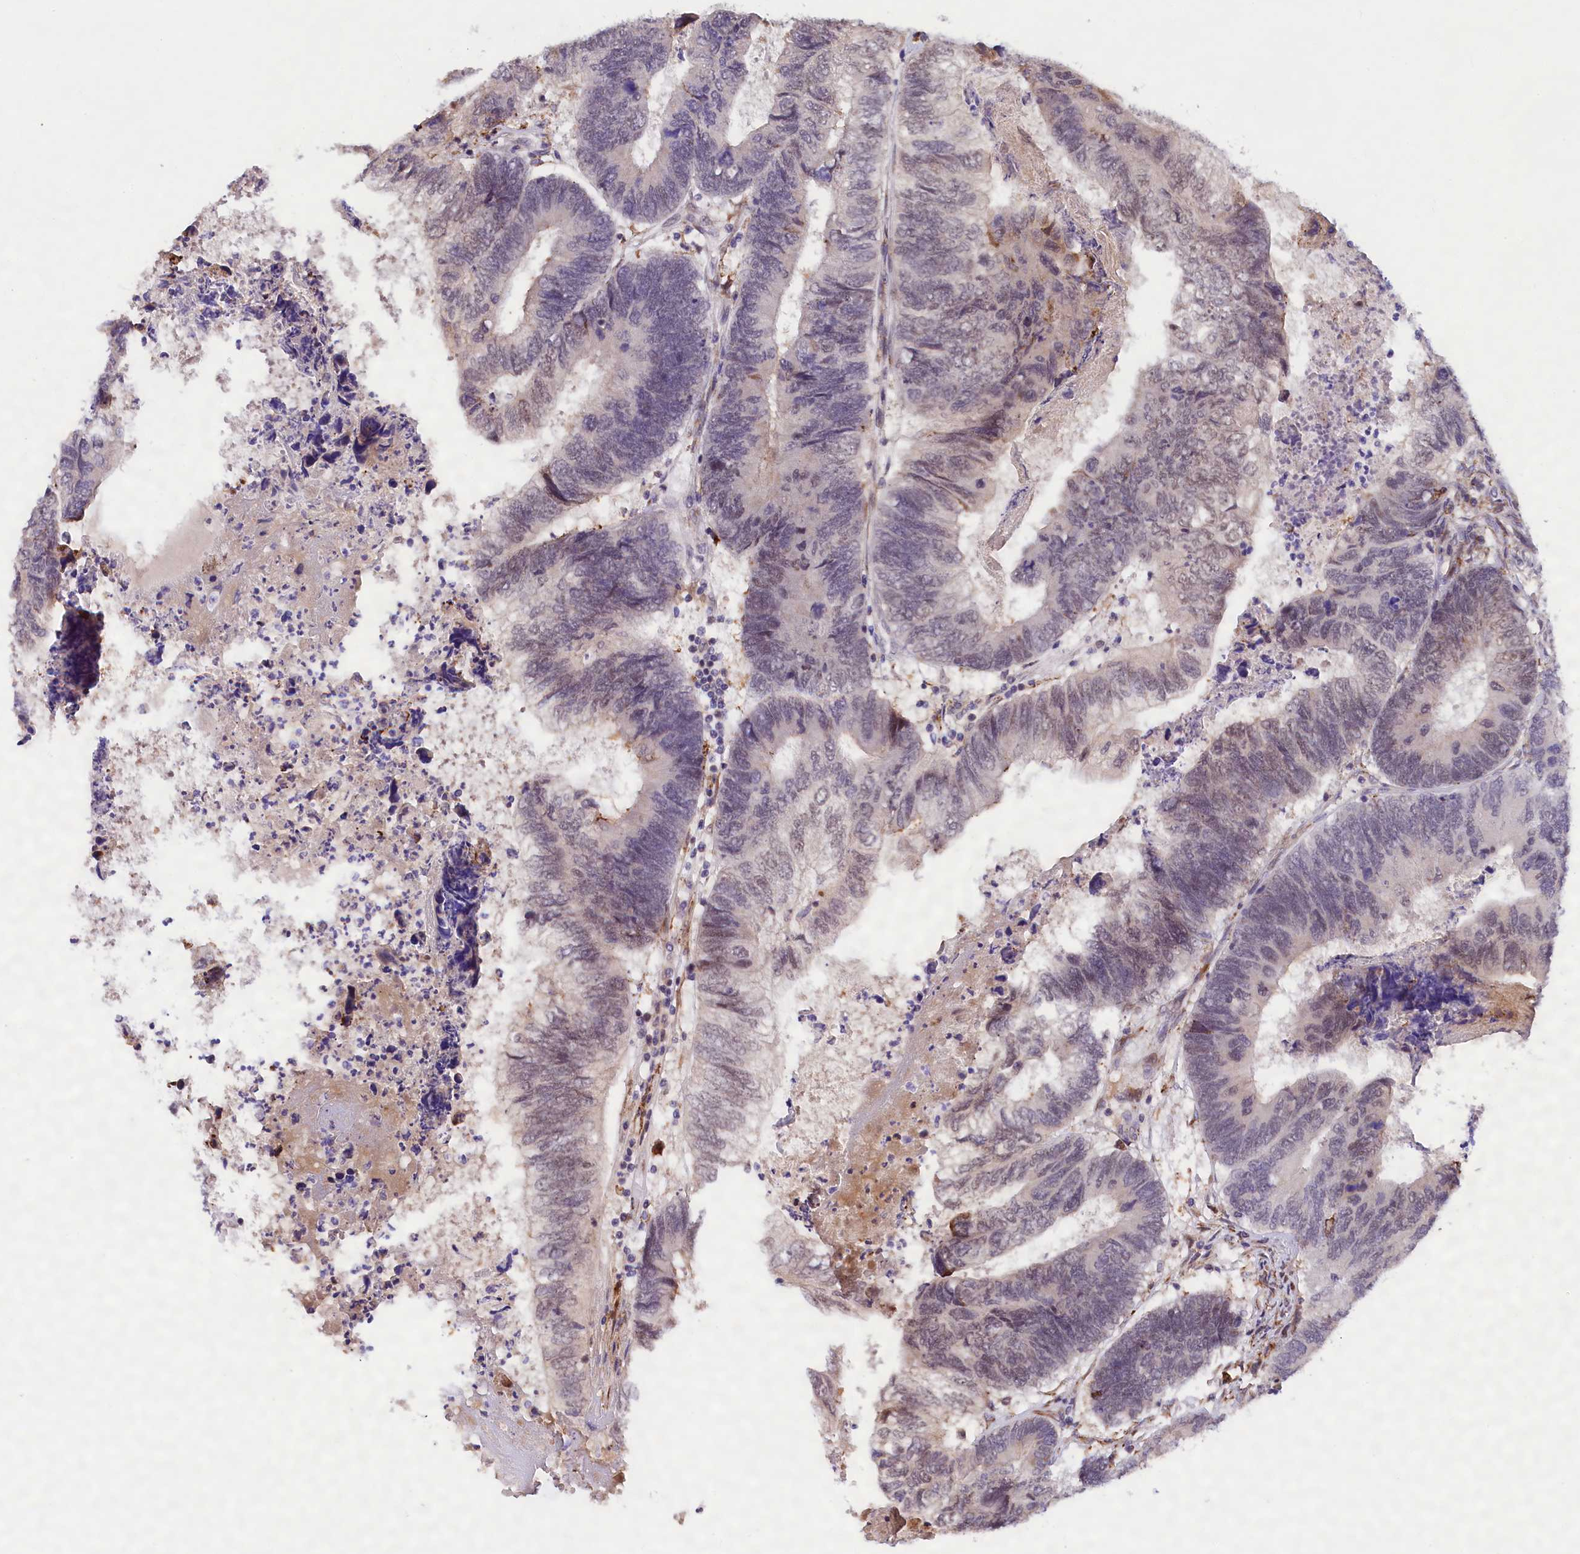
{"staining": {"intensity": "weak", "quantity": "<25%", "location": "nuclear"}, "tissue": "colorectal cancer", "cell_type": "Tumor cells", "image_type": "cancer", "snomed": [{"axis": "morphology", "description": "Adenocarcinoma, NOS"}, {"axis": "topography", "description": "Colon"}], "caption": "Histopathology image shows no protein positivity in tumor cells of colorectal adenocarcinoma tissue.", "gene": "FBXO45", "patient": {"sex": "female", "age": 67}}